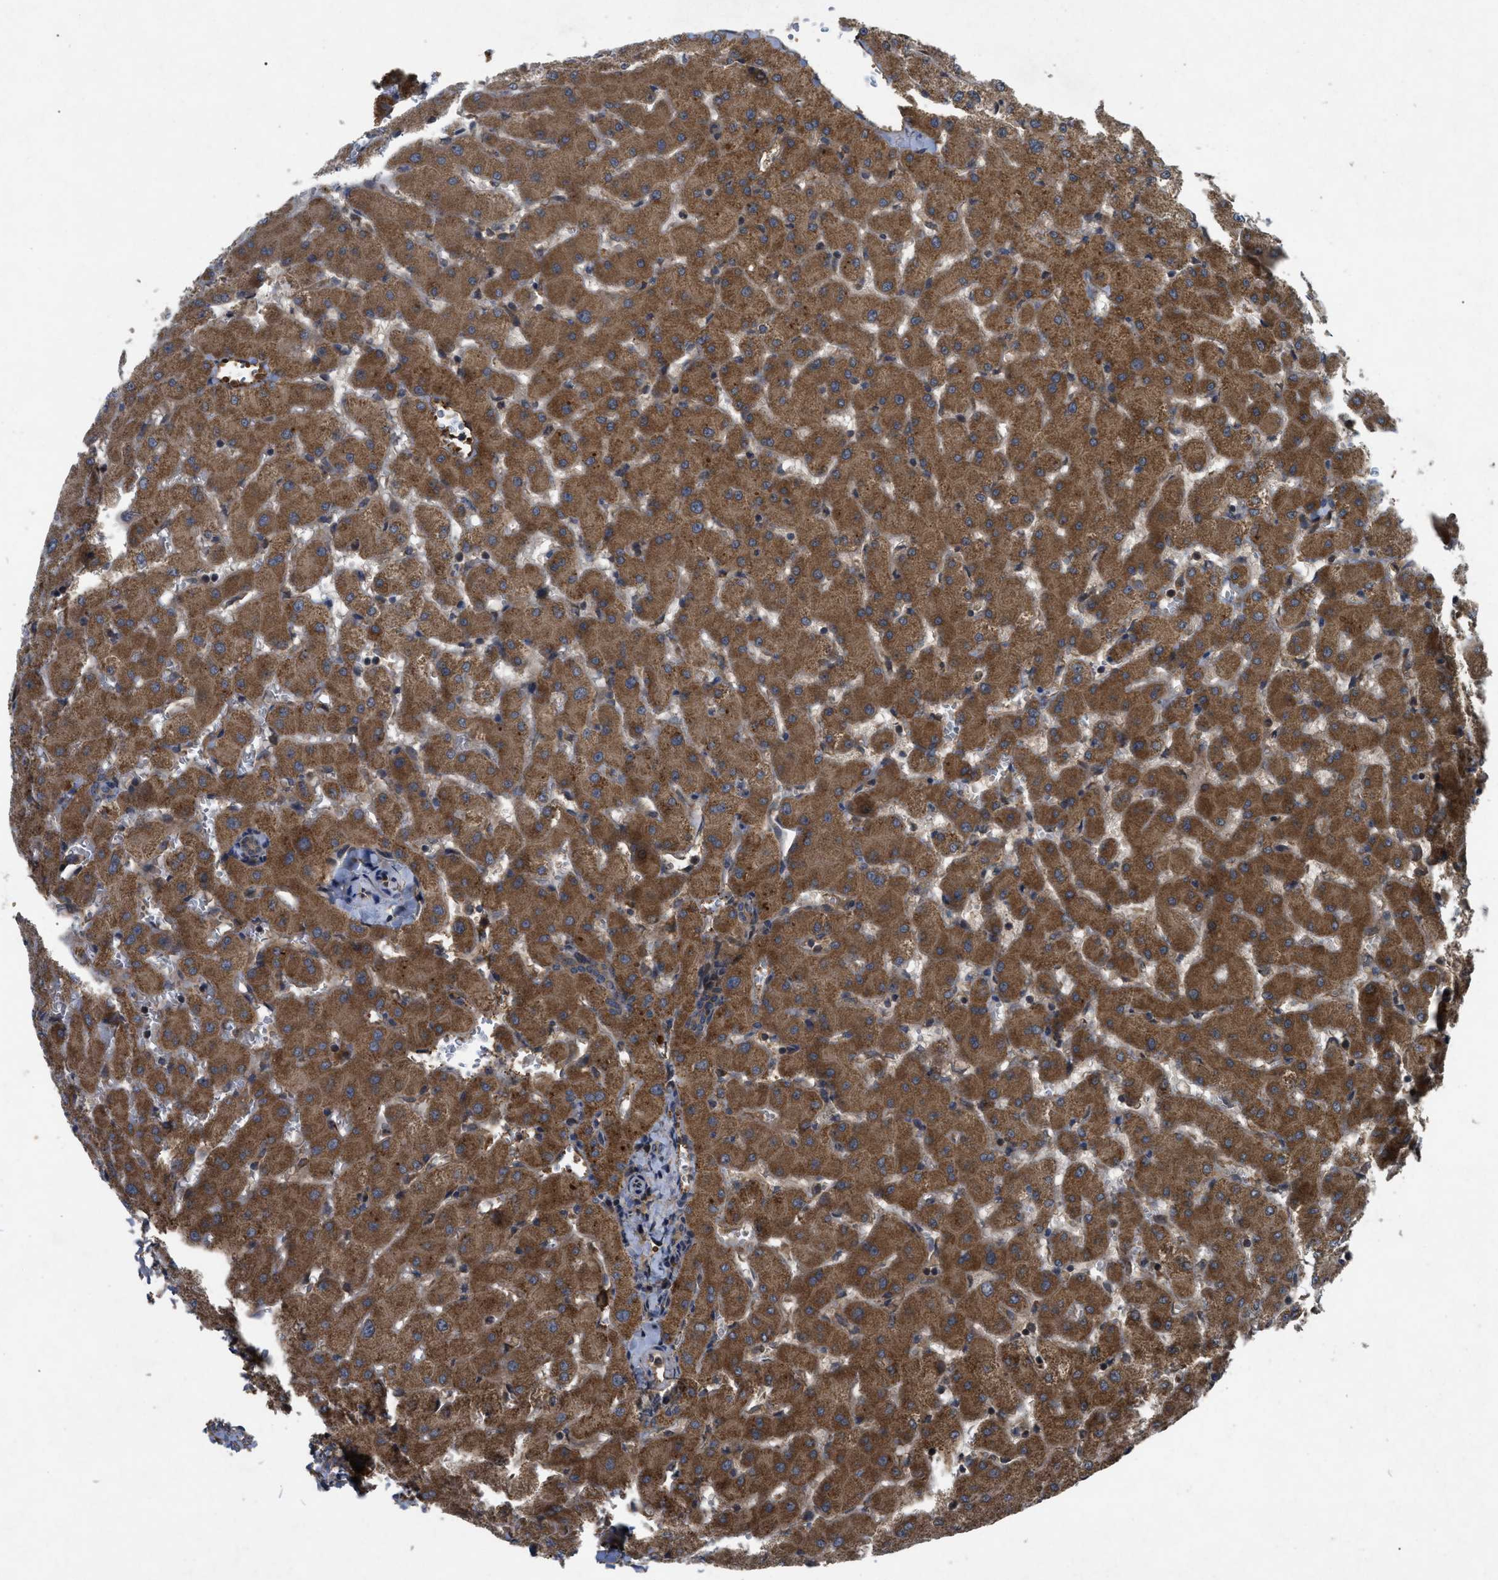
{"staining": {"intensity": "moderate", "quantity": ">75%", "location": "cytoplasmic/membranous"}, "tissue": "liver", "cell_type": "Cholangiocytes", "image_type": "normal", "snomed": [{"axis": "morphology", "description": "Normal tissue, NOS"}, {"axis": "topography", "description": "Liver"}], "caption": "Moderate cytoplasmic/membranous staining for a protein is appreciated in about >75% of cholangiocytes of benign liver using IHC.", "gene": "RAB2A", "patient": {"sex": "female", "age": 63}}